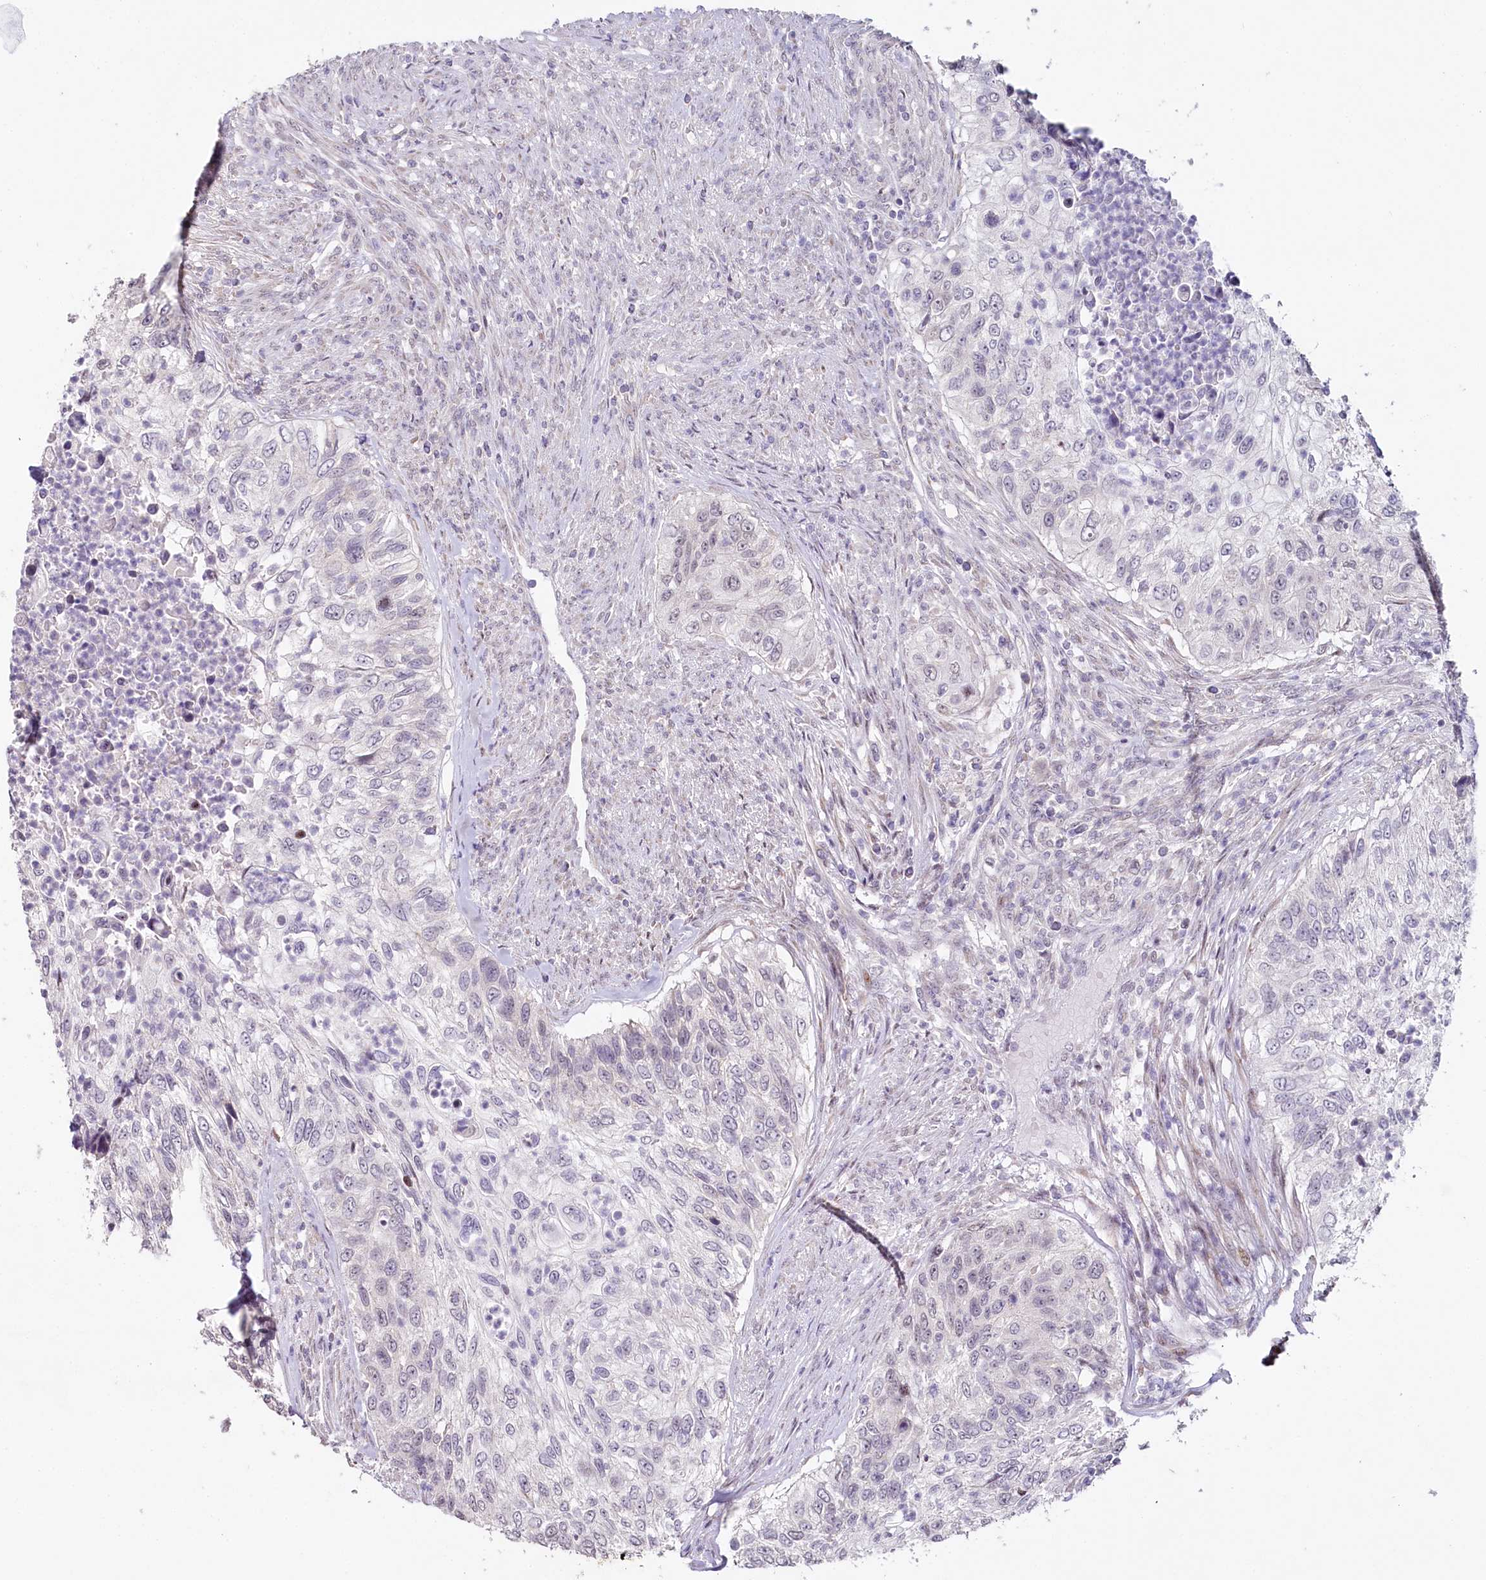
{"staining": {"intensity": "negative", "quantity": "none", "location": "none"}, "tissue": "urothelial cancer", "cell_type": "Tumor cells", "image_type": "cancer", "snomed": [{"axis": "morphology", "description": "Urothelial carcinoma, High grade"}, {"axis": "topography", "description": "Urinary bladder"}], "caption": "This is an immunohistochemistry (IHC) micrograph of human urothelial cancer. There is no expression in tumor cells.", "gene": "HPD", "patient": {"sex": "female", "age": 60}}